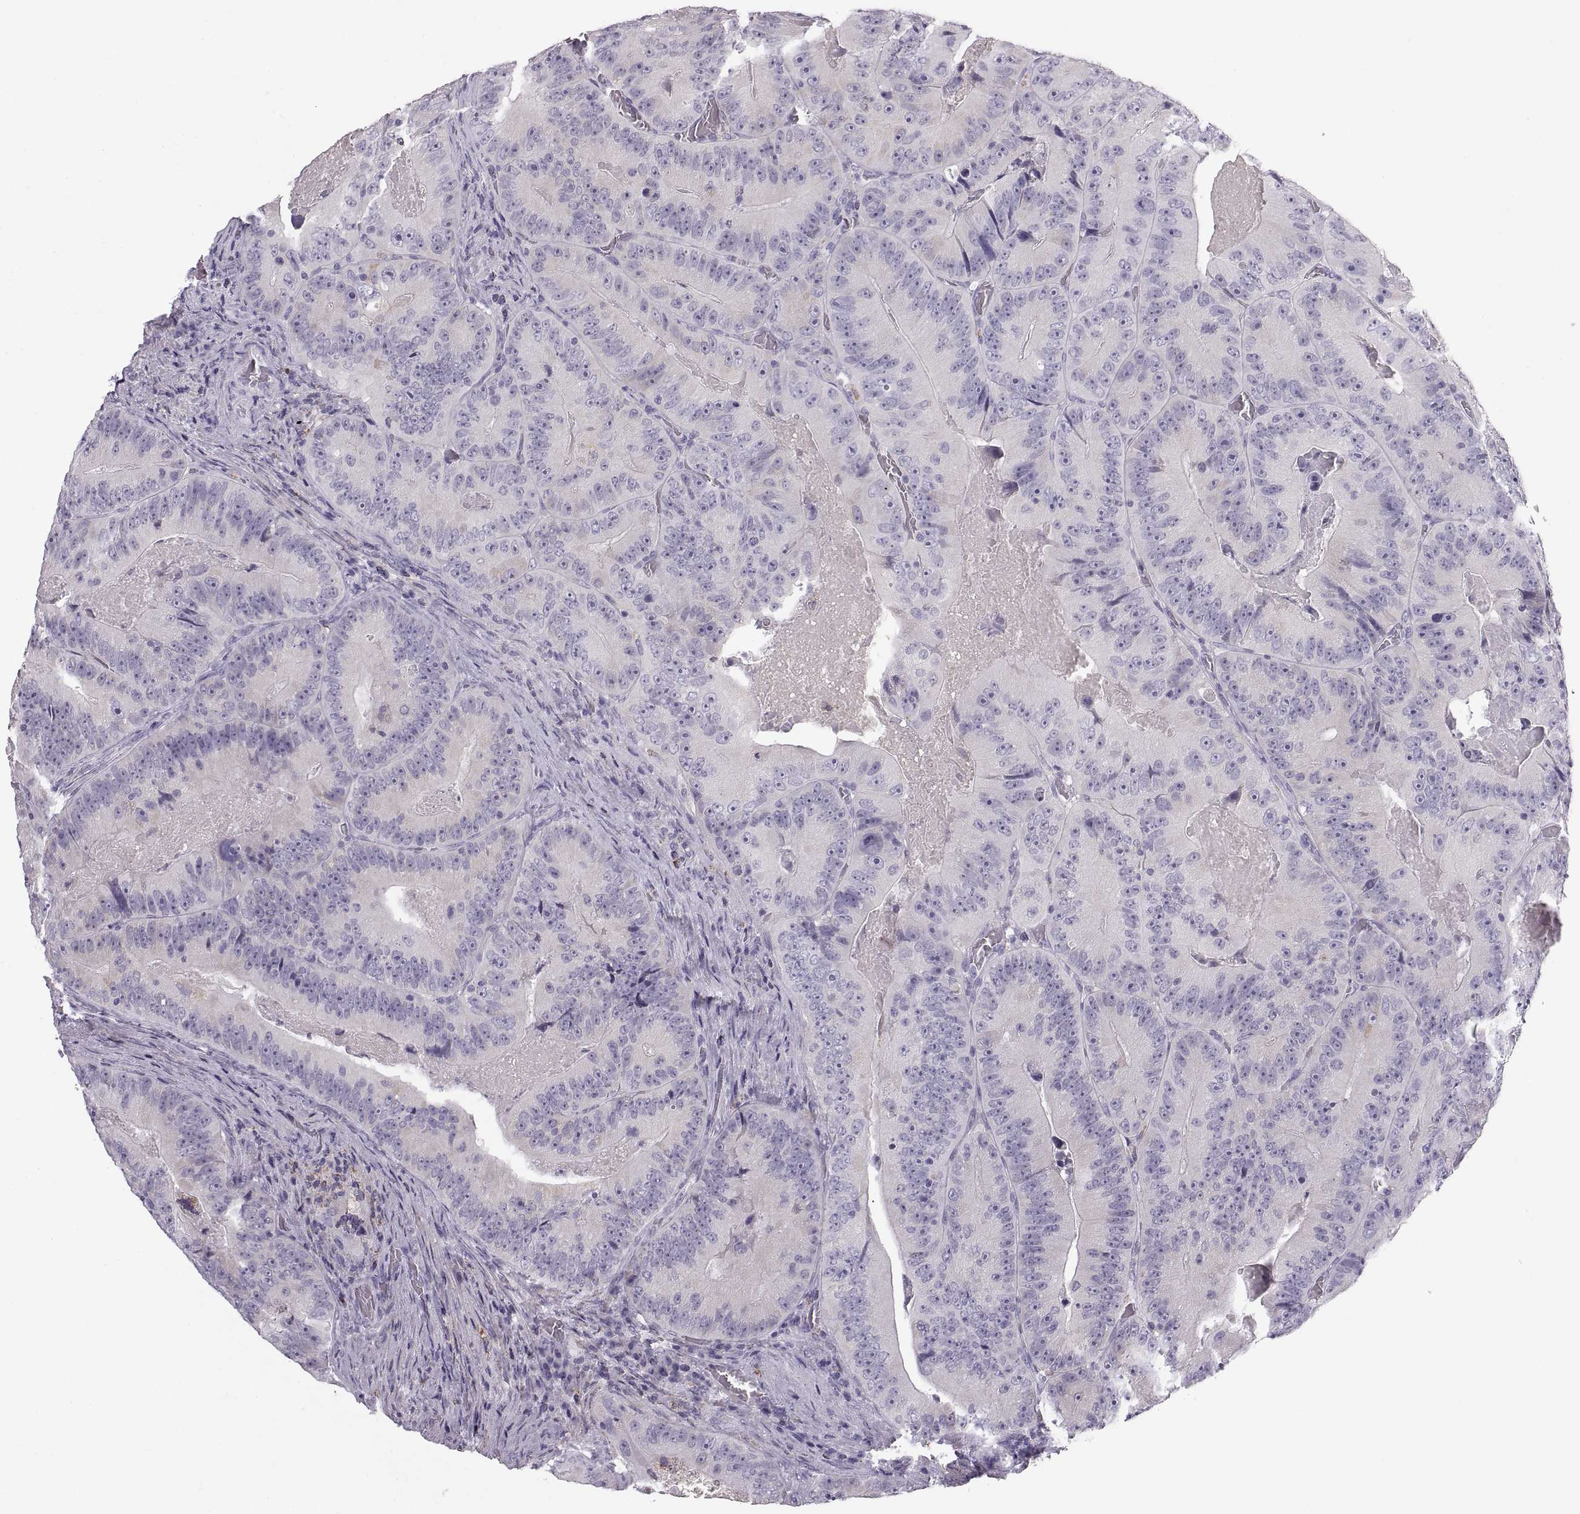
{"staining": {"intensity": "moderate", "quantity": "<25%", "location": "cytoplasmic/membranous"}, "tissue": "colorectal cancer", "cell_type": "Tumor cells", "image_type": "cancer", "snomed": [{"axis": "morphology", "description": "Adenocarcinoma, NOS"}, {"axis": "topography", "description": "Colon"}], "caption": "This micrograph displays immunohistochemistry staining of colorectal cancer (adenocarcinoma), with low moderate cytoplasmic/membranous positivity in about <25% of tumor cells.", "gene": "COL9A3", "patient": {"sex": "female", "age": 86}}